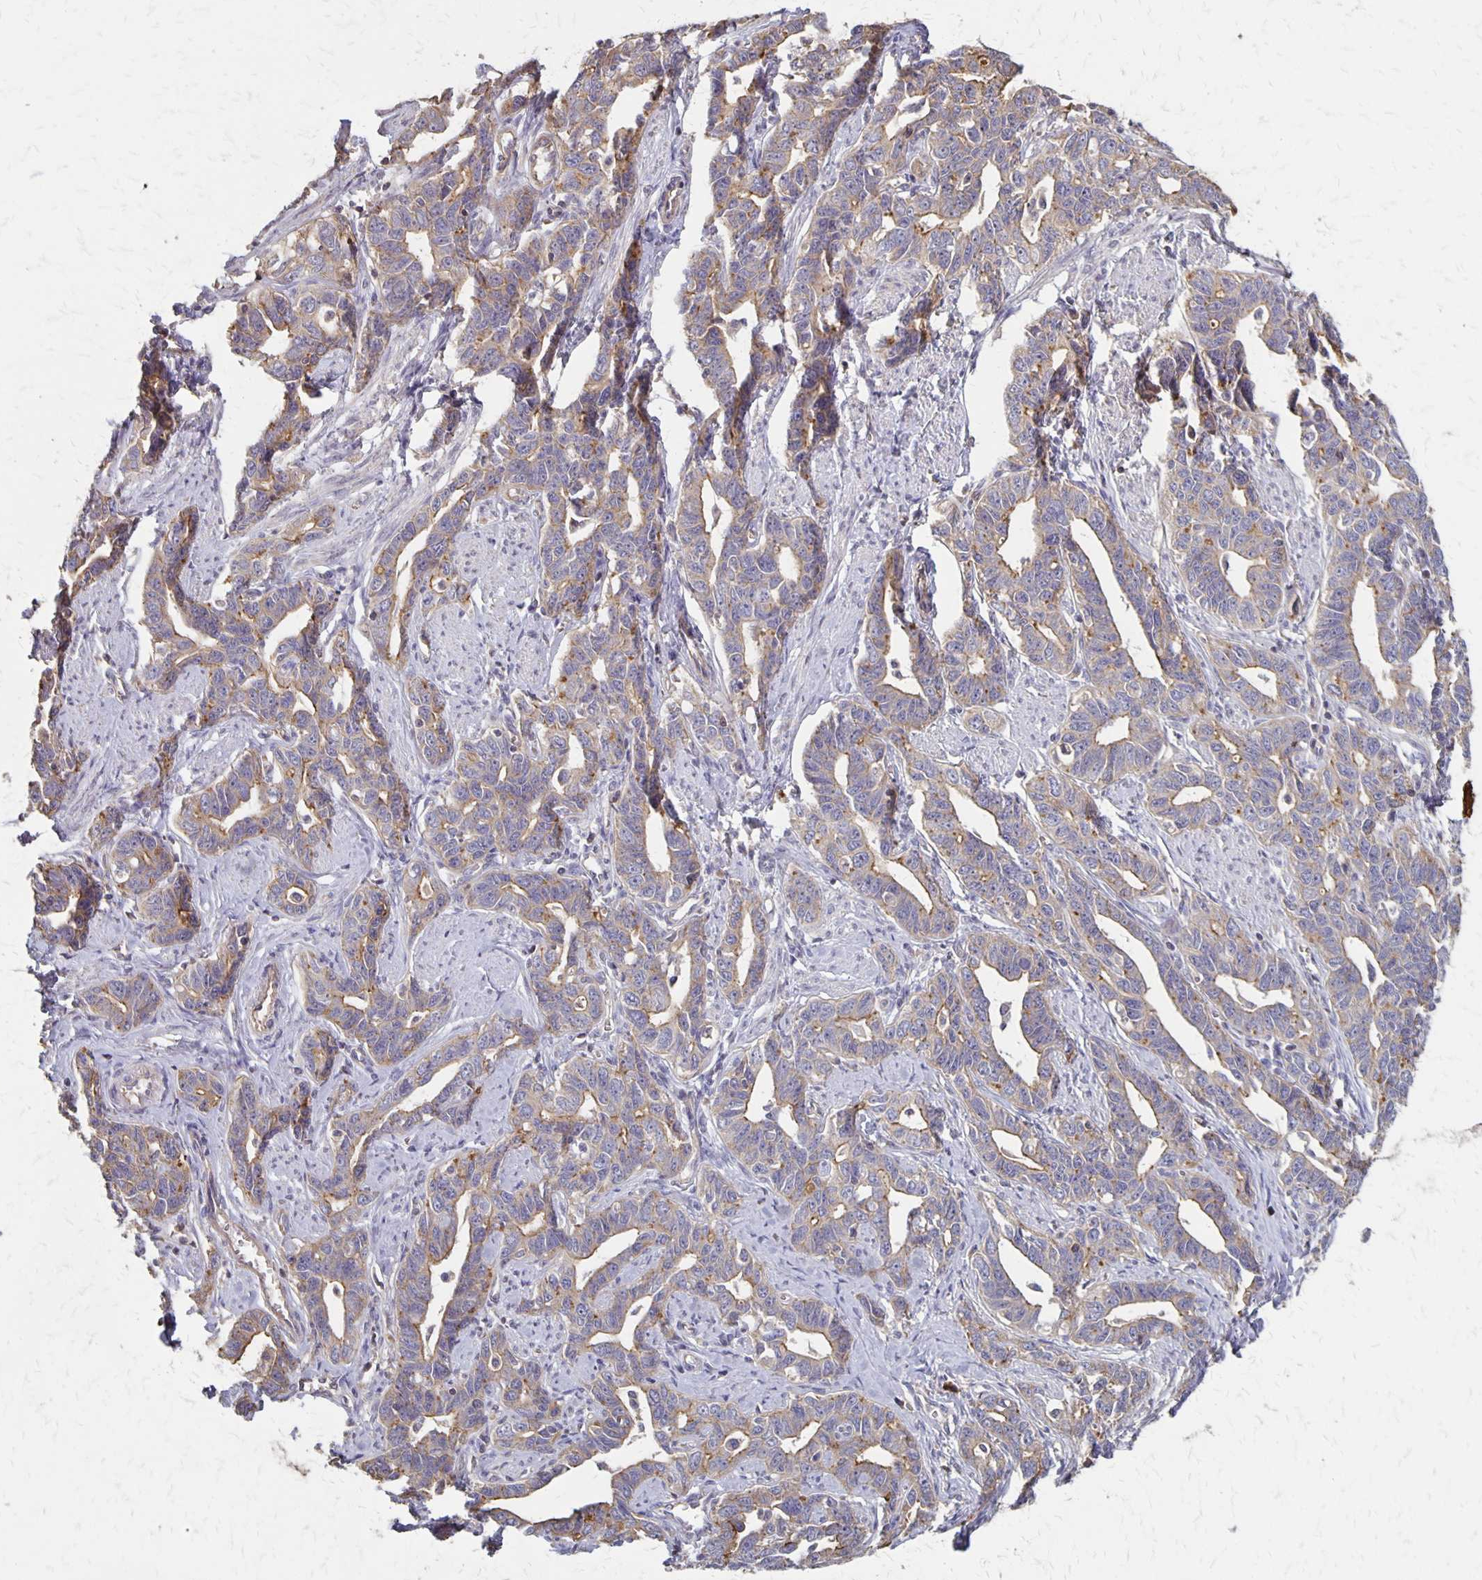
{"staining": {"intensity": "weak", "quantity": ">75%", "location": "cytoplasmic/membranous"}, "tissue": "ovarian cancer", "cell_type": "Tumor cells", "image_type": "cancer", "snomed": [{"axis": "morphology", "description": "Cystadenocarcinoma, serous, NOS"}, {"axis": "topography", "description": "Ovary"}], "caption": "A micrograph of human ovarian cancer stained for a protein displays weak cytoplasmic/membranous brown staining in tumor cells. The staining was performed using DAB (3,3'-diaminobenzidine), with brown indicating positive protein expression. Nuclei are stained blue with hematoxylin.", "gene": "PROM2", "patient": {"sex": "female", "age": 69}}